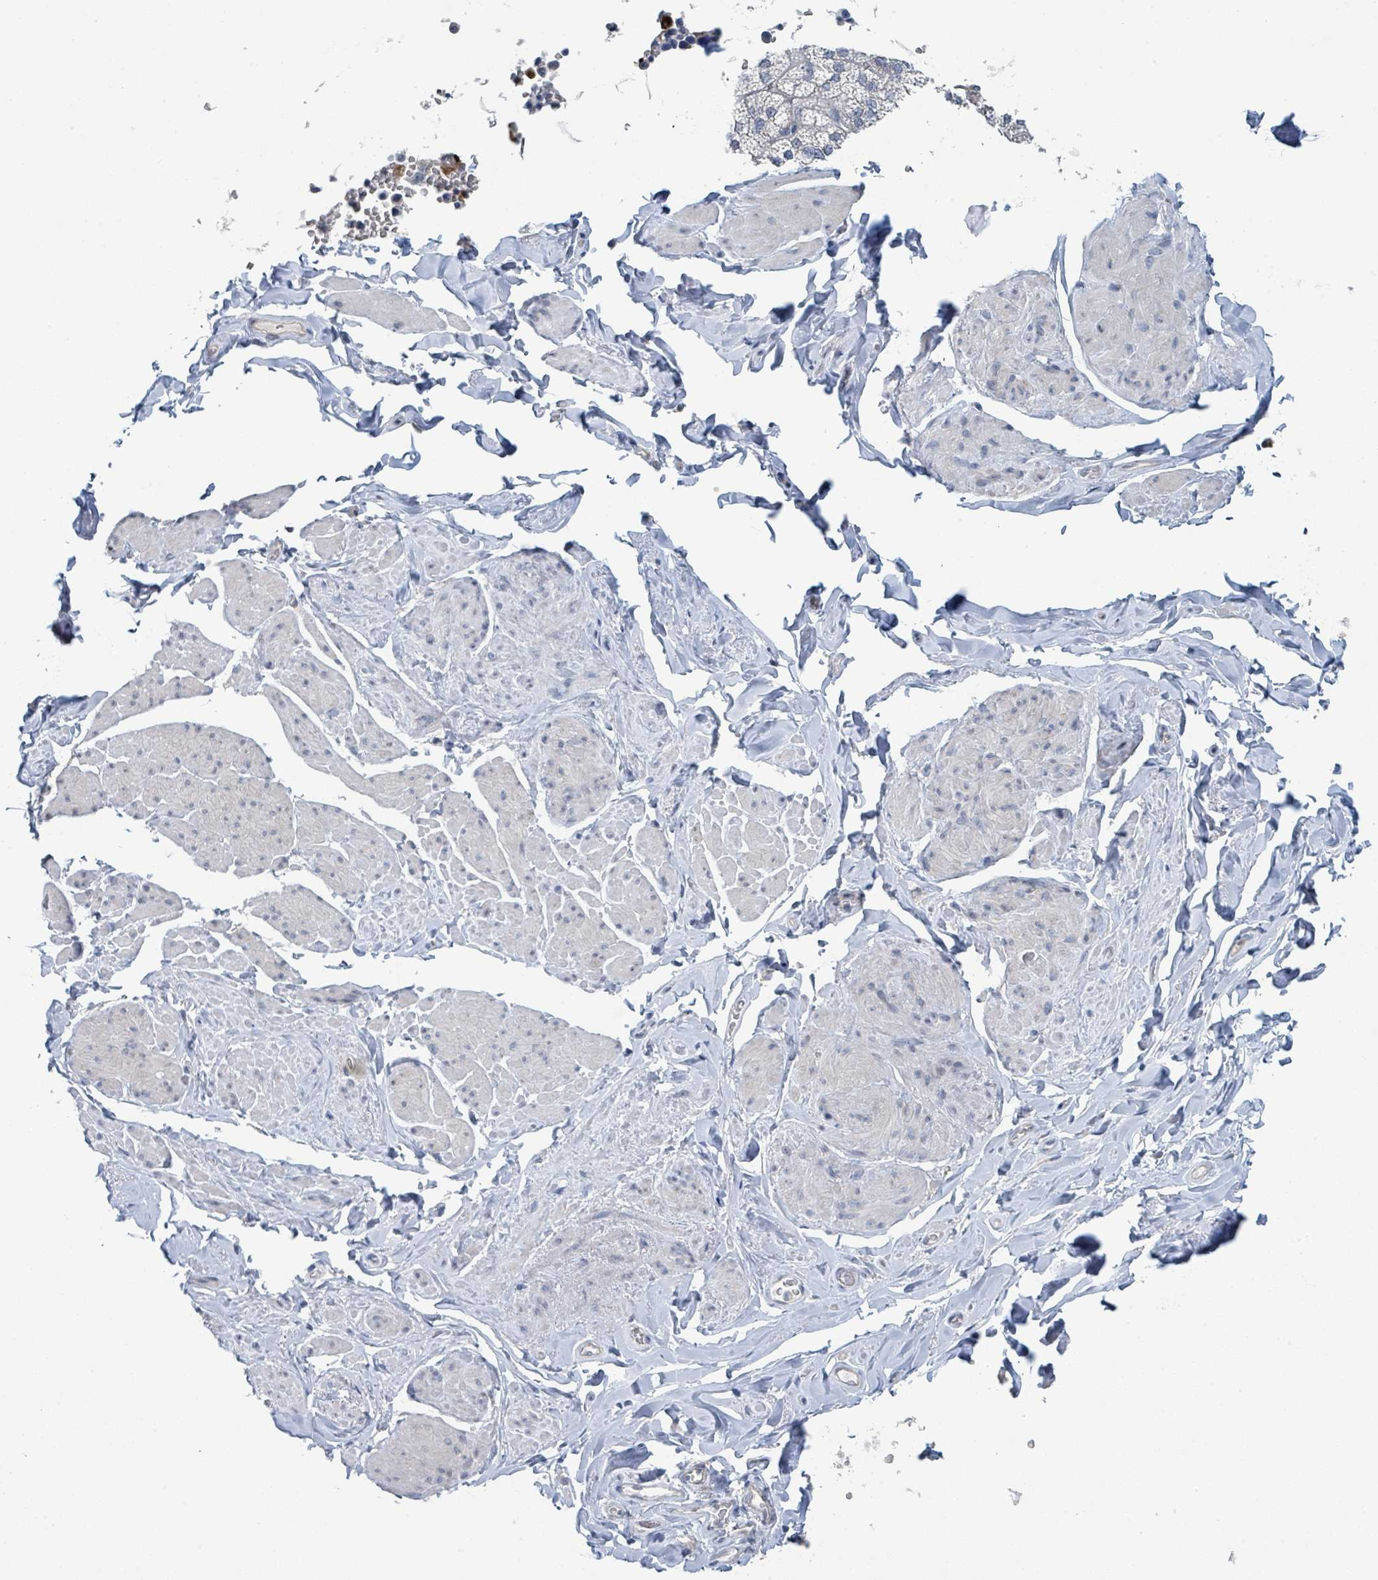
{"staining": {"intensity": "negative", "quantity": "none", "location": "none"}, "tissue": "smooth muscle", "cell_type": "Smooth muscle cells", "image_type": "normal", "snomed": [{"axis": "morphology", "description": "Normal tissue, NOS"}, {"axis": "topography", "description": "Smooth muscle"}, {"axis": "topography", "description": "Peripheral nerve tissue"}], "caption": "A micrograph of smooth muscle stained for a protein displays no brown staining in smooth muscle cells.", "gene": "ANKRD55", "patient": {"sex": "male", "age": 69}}